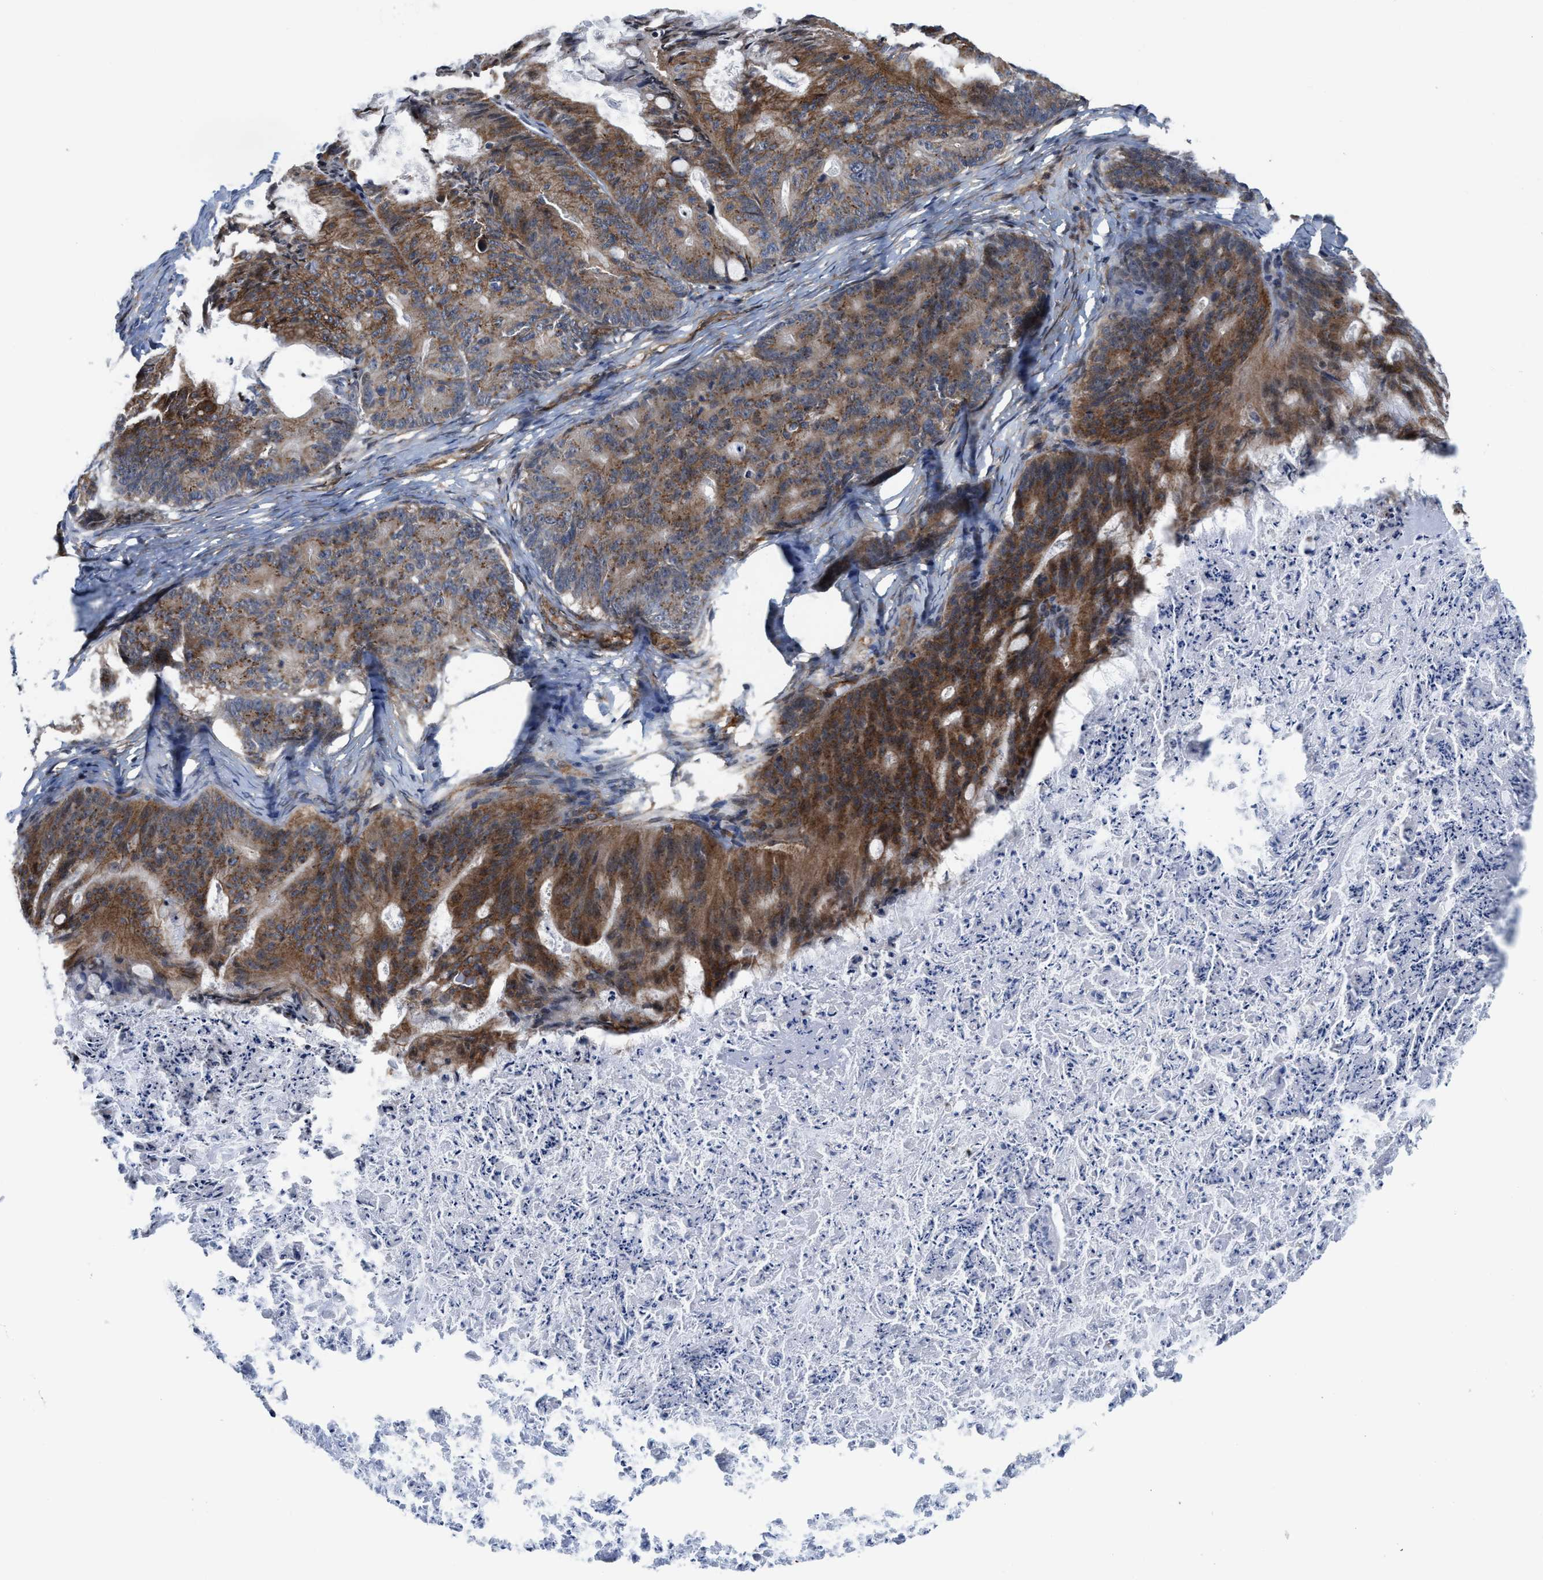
{"staining": {"intensity": "strong", "quantity": ">75%", "location": "cytoplasmic/membranous"}, "tissue": "ovarian cancer", "cell_type": "Tumor cells", "image_type": "cancer", "snomed": [{"axis": "morphology", "description": "Cystadenocarcinoma, mucinous, NOS"}, {"axis": "topography", "description": "Ovary"}], "caption": "This is an image of immunohistochemistry staining of ovarian cancer (mucinous cystadenocarcinoma), which shows strong staining in the cytoplasmic/membranous of tumor cells.", "gene": "TGFB1I1", "patient": {"sex": "female", "age": 36}}